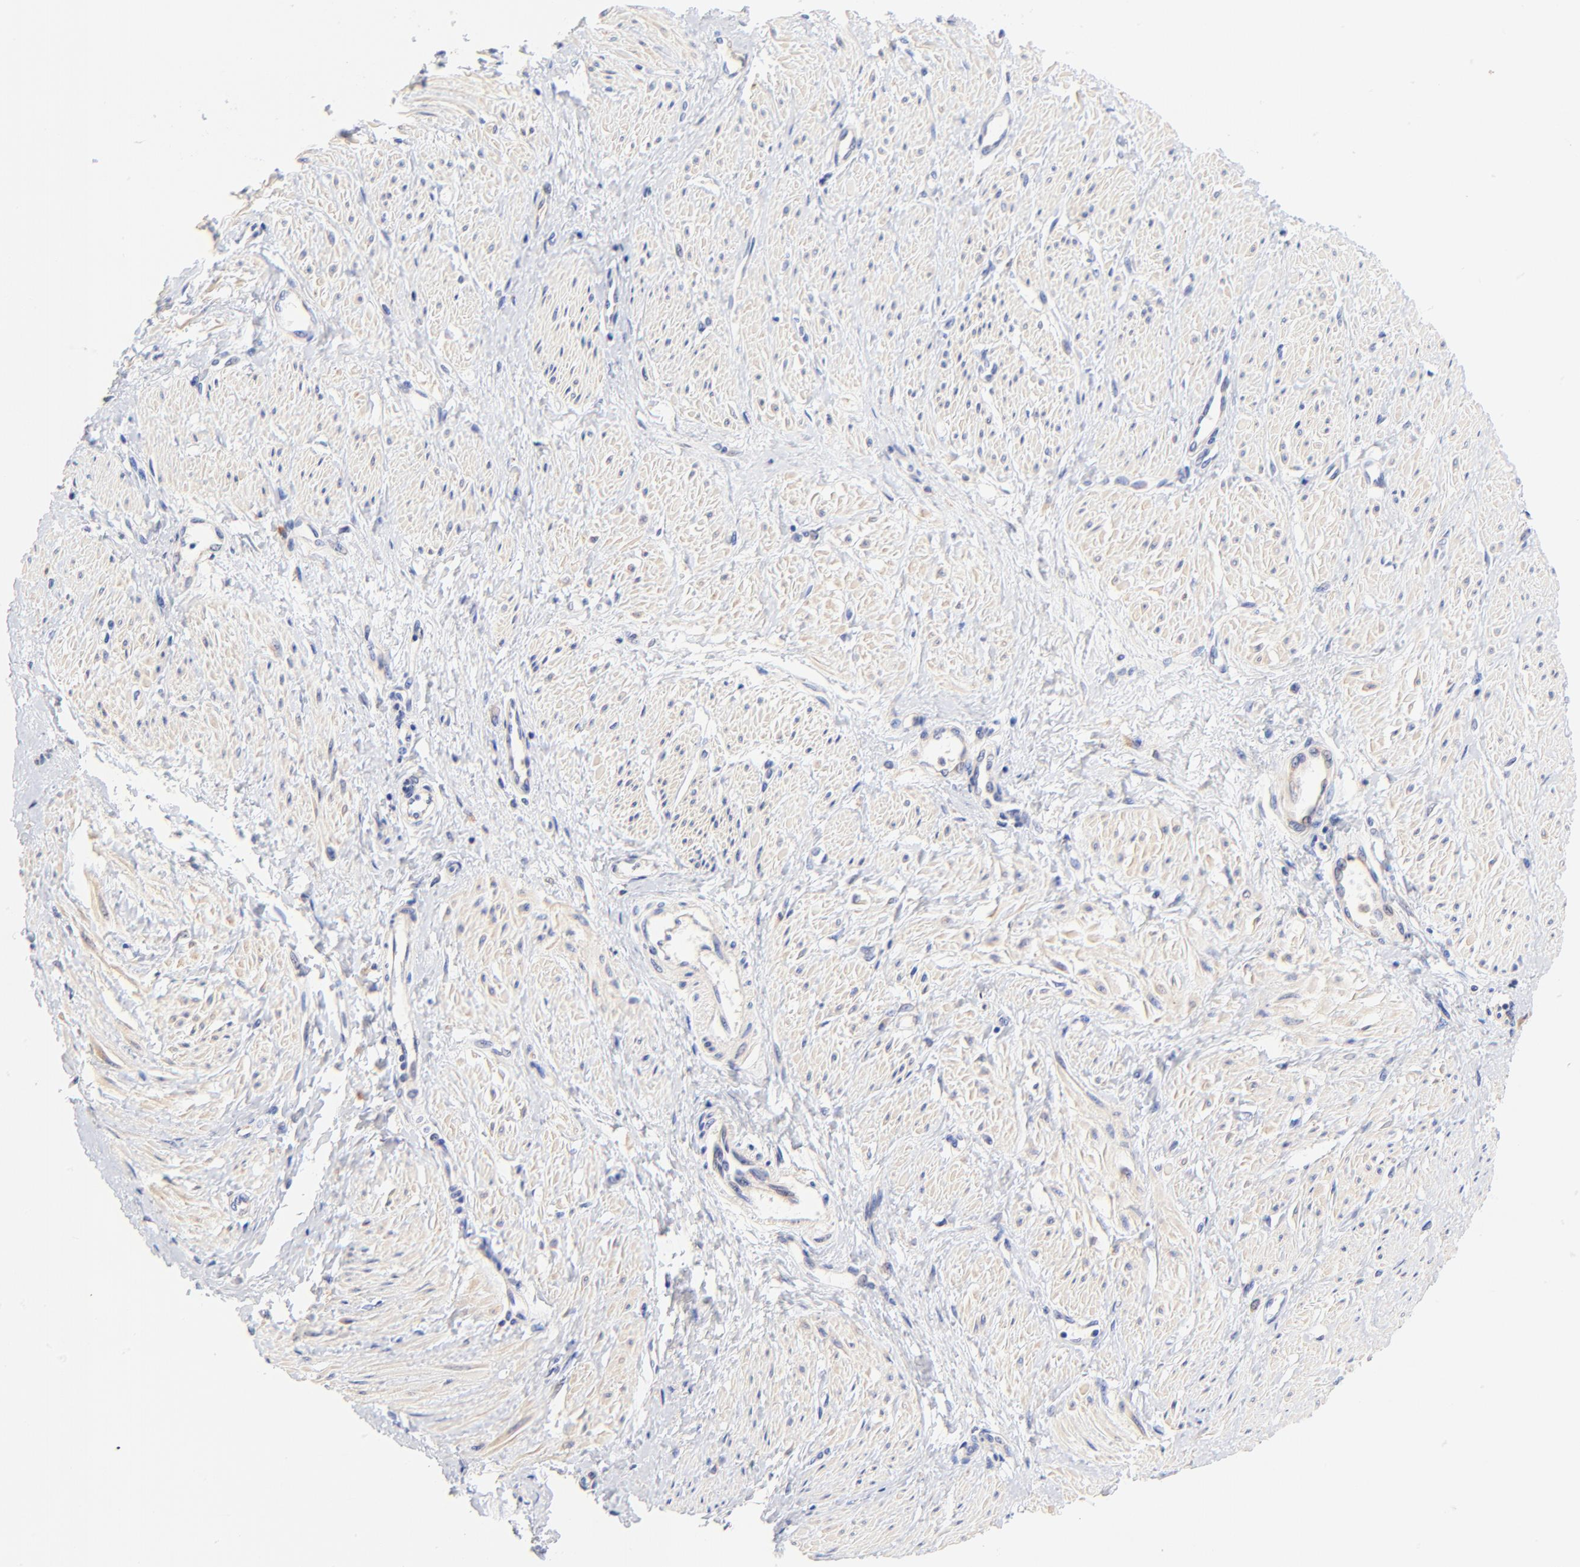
{"staining": {"intensity": "negative", "quantity": "none", "location": "none"}, "tissue": "smooth muscle", "cell_type": "Smooth muscle cells", "image_type": "normal", "snomed": [{"axis": "morphology", "description": "Normal tissue, NOS"}, {"axis": "topography", "description": "Smooth muscle"}, {"axis": "topography", "description": "Uterus"}], "caption": "Immunohistochemistry of benign human smooth muscle displays no staining in smooth muscle cells.", "gene": "PTK7", "patient": {"sex": "female", "age": 39}}